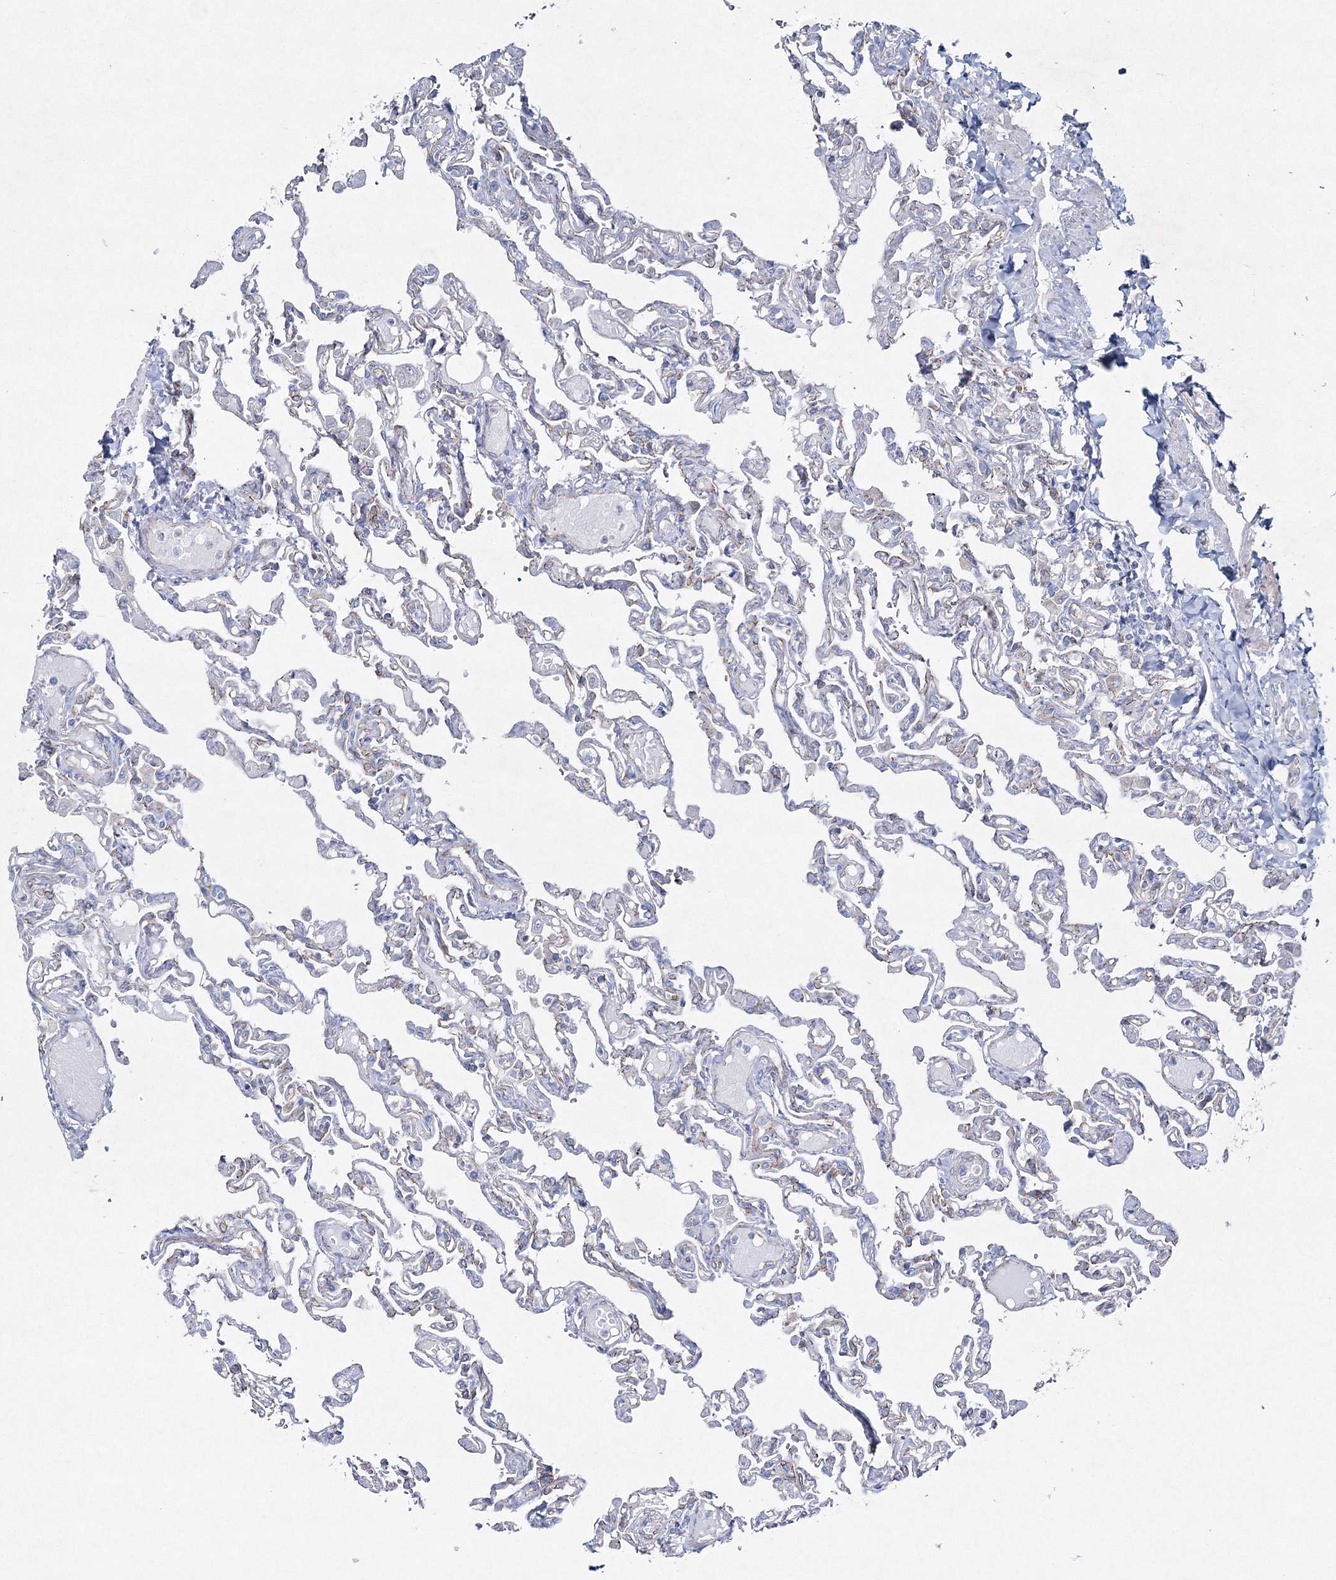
{"staining": {"intensity": "weak", "quantity": "<25%", "location": "cytoplasmic/membranous"}, "tissue": "lung", "cell_type": "Alveolar cells", "image_type": "normal", "snomed": [{"axis": "morphology", "description": "Normal tissue, NOS"}, {"axis": "topography", "description": "Lung"}], "caption": "High power microscopy image of an immunohistochemistry histopathology image of normal lung, revealing no significant positivity in alveolar cells.", "gene": "NAA40", "patient": {"sex": "male", "age": 21}}